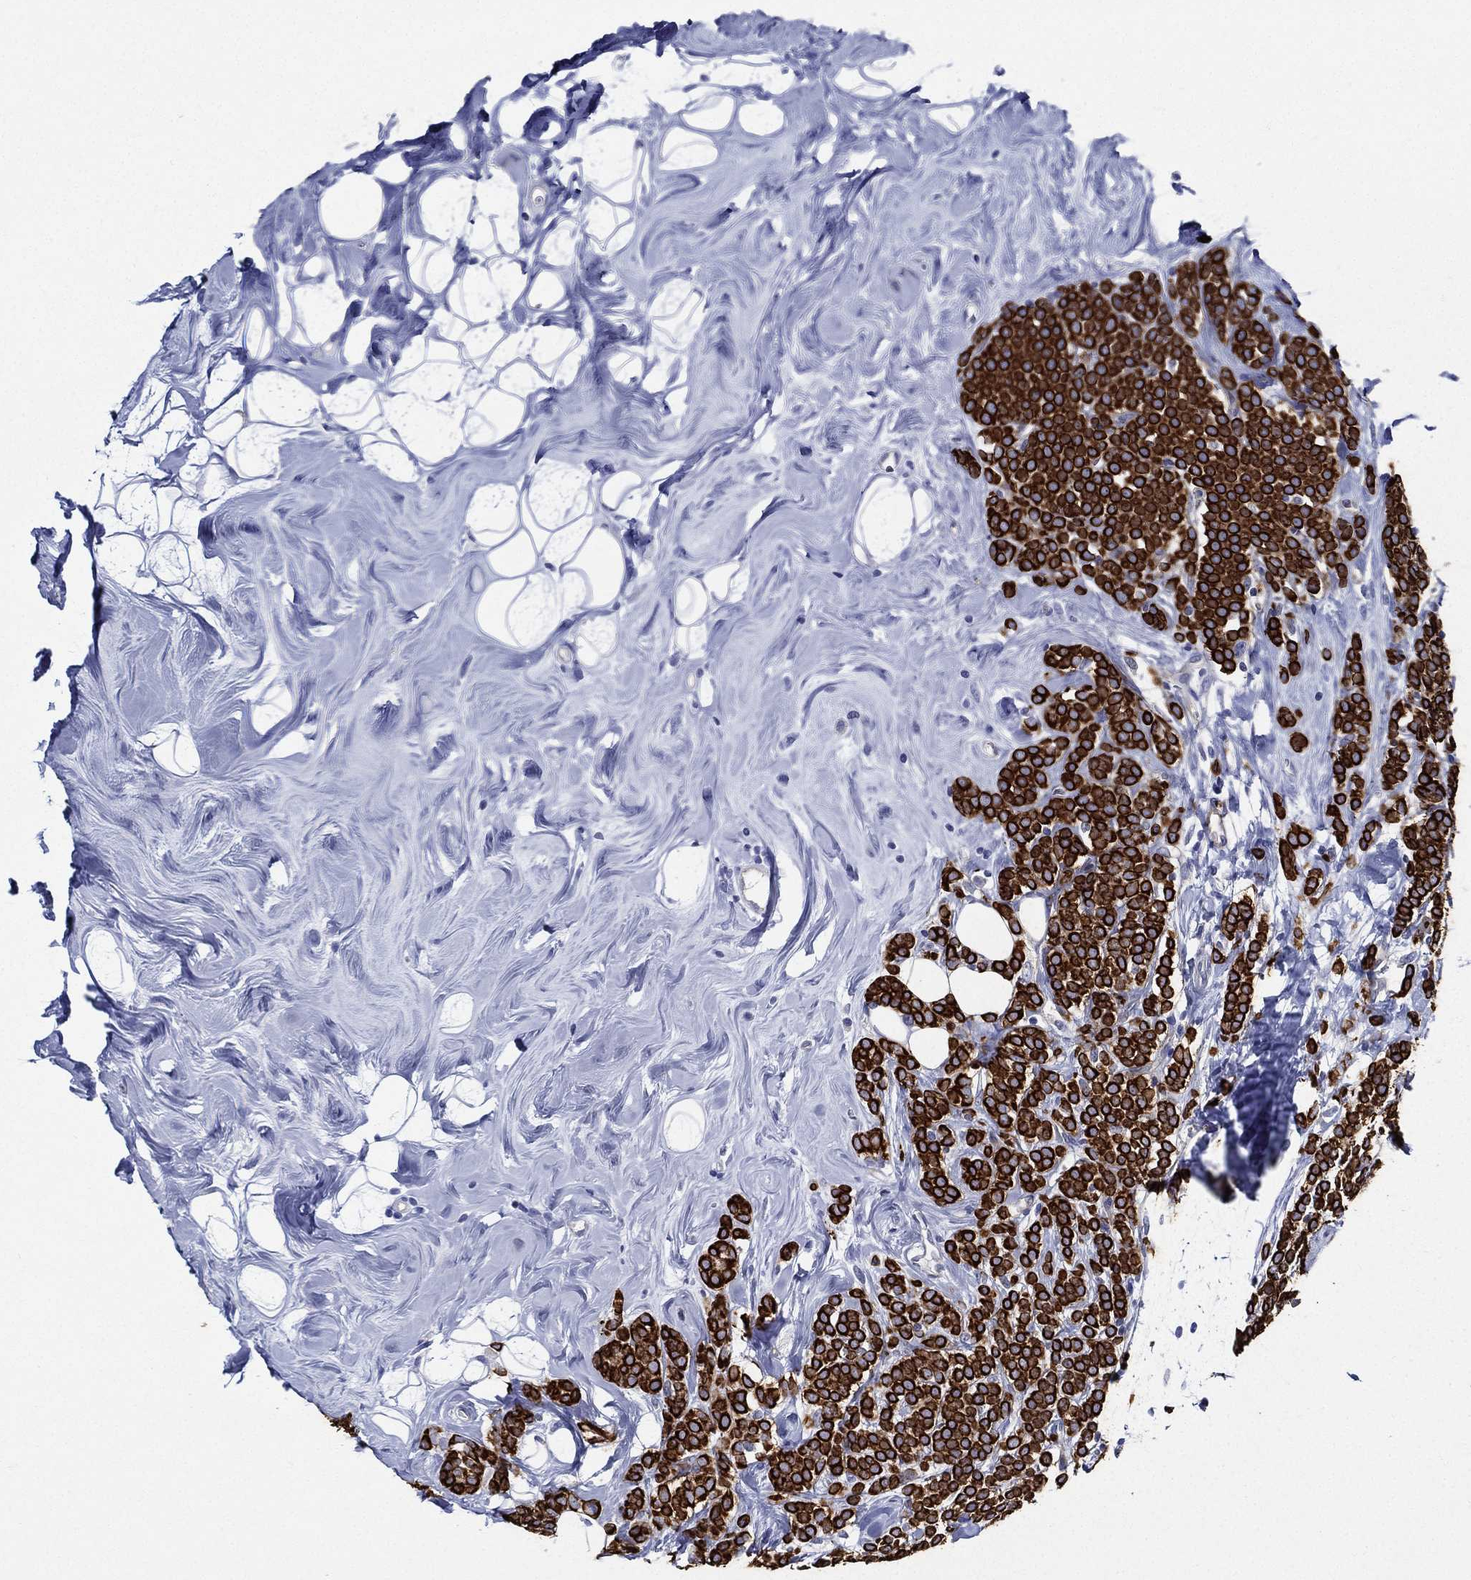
{"staining": {"intensity": "strong", "quantity": ">75%", "location": "cytoplasmic/membranous"}, "tissue": "breast cancer", "cell_type": "Tumor cells", "image_type": "cancer", "snomed": [{"axis": "morphology", "description": "Lobular carcinoma"}, {"axis": "topography", "description": "Breast"}], "caption": "Strong cytoplasmic/membranous protein positivity is present in approximately >75% of tumor cells in lobular carcinoma (breast).", "gene": "NEDD9", "patient": {"sex": "female", "age": 49}}